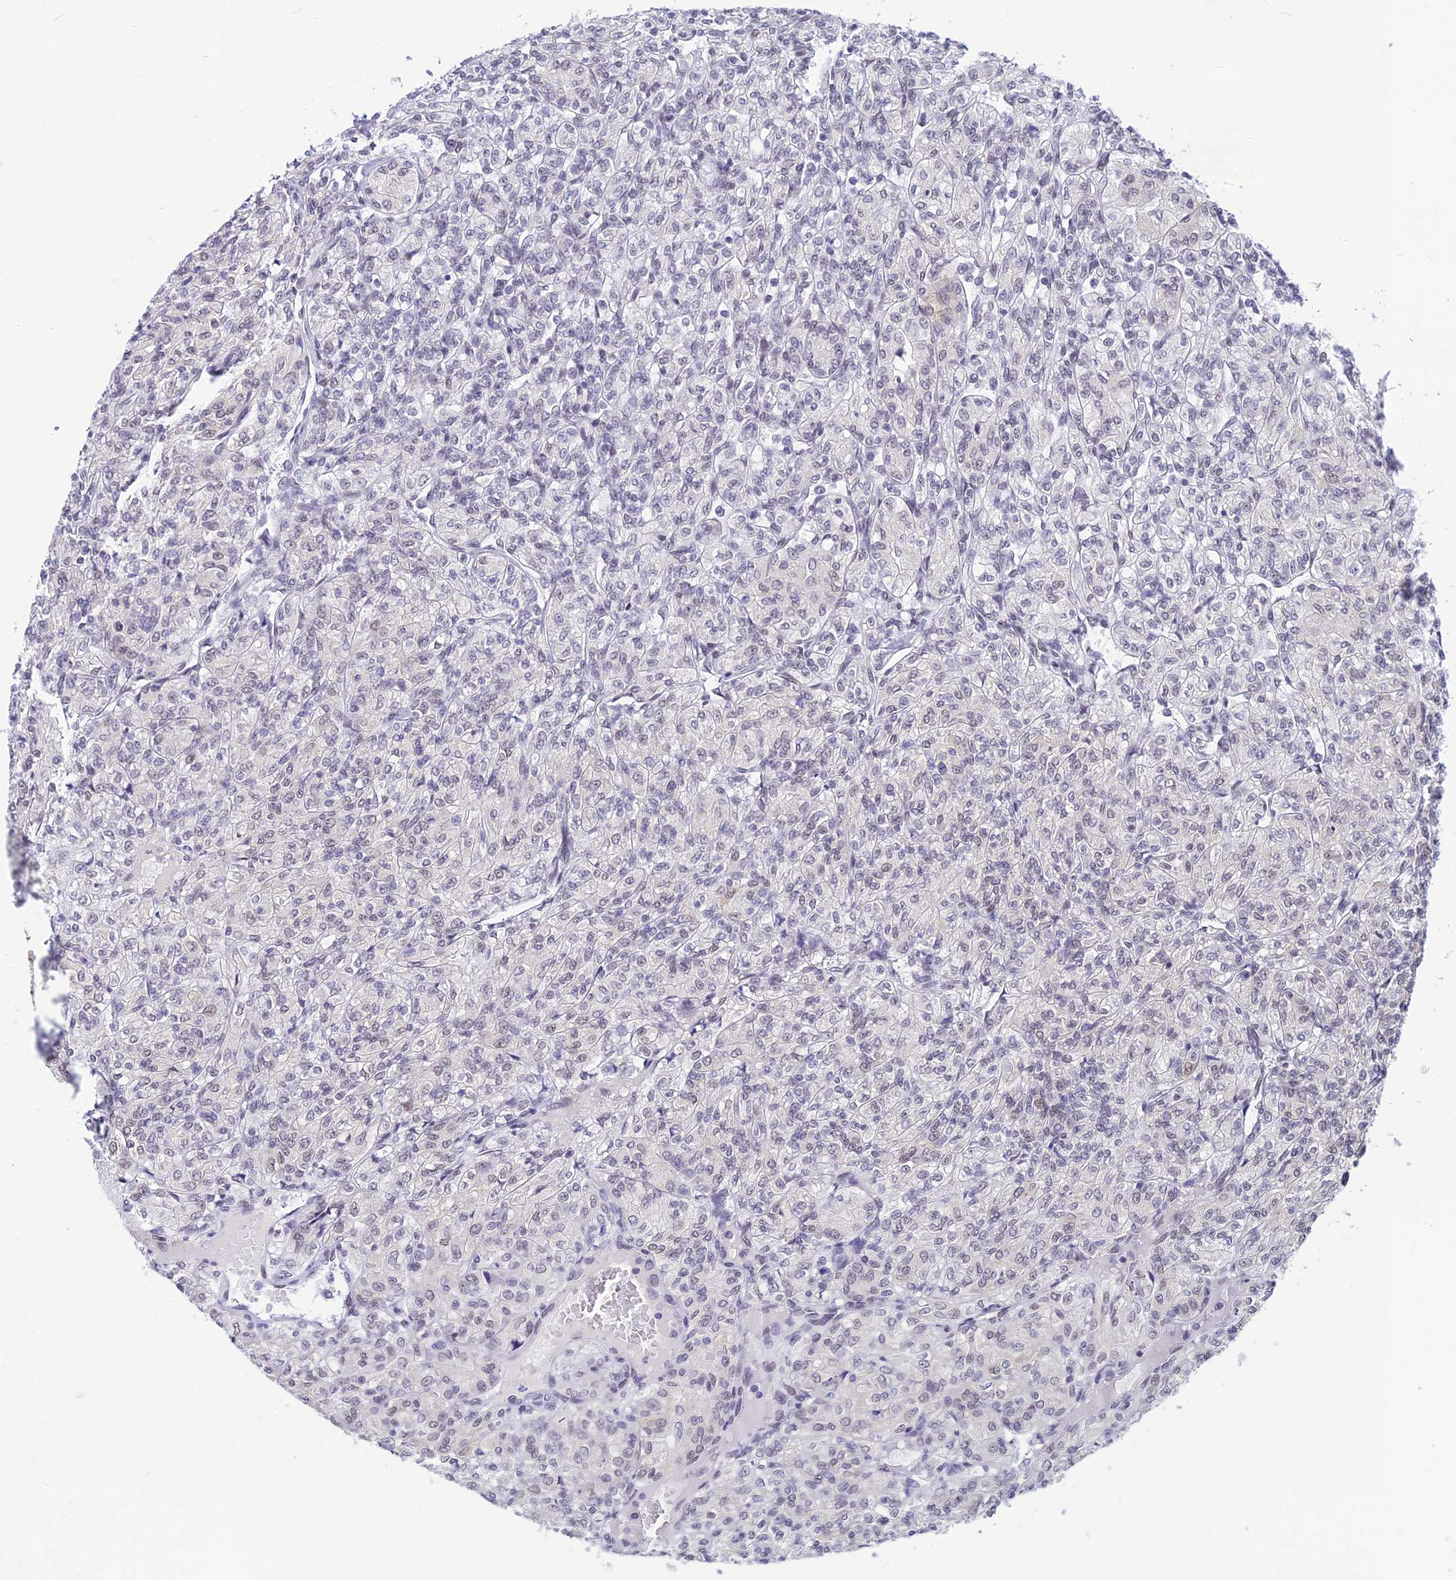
{"staining": {"intensity": "negative", "quantity": "none", "location": "none"}, "tissue": "renal cancer", "cell_type": "Tumor cells", "image_type": "cancer", "snomed": [{"axis": "morphology", "description": "Adenocarcinoma, NOS"}, {"axis": "topography", "description": "Kidney"}], "caption": "This is a photomicrograph of IHC staining of adenocarcinoma (renal), which shows no expression in tumor cells.", "gene": "KCTD13", "patient": {"sex": "male", "age": 77}}